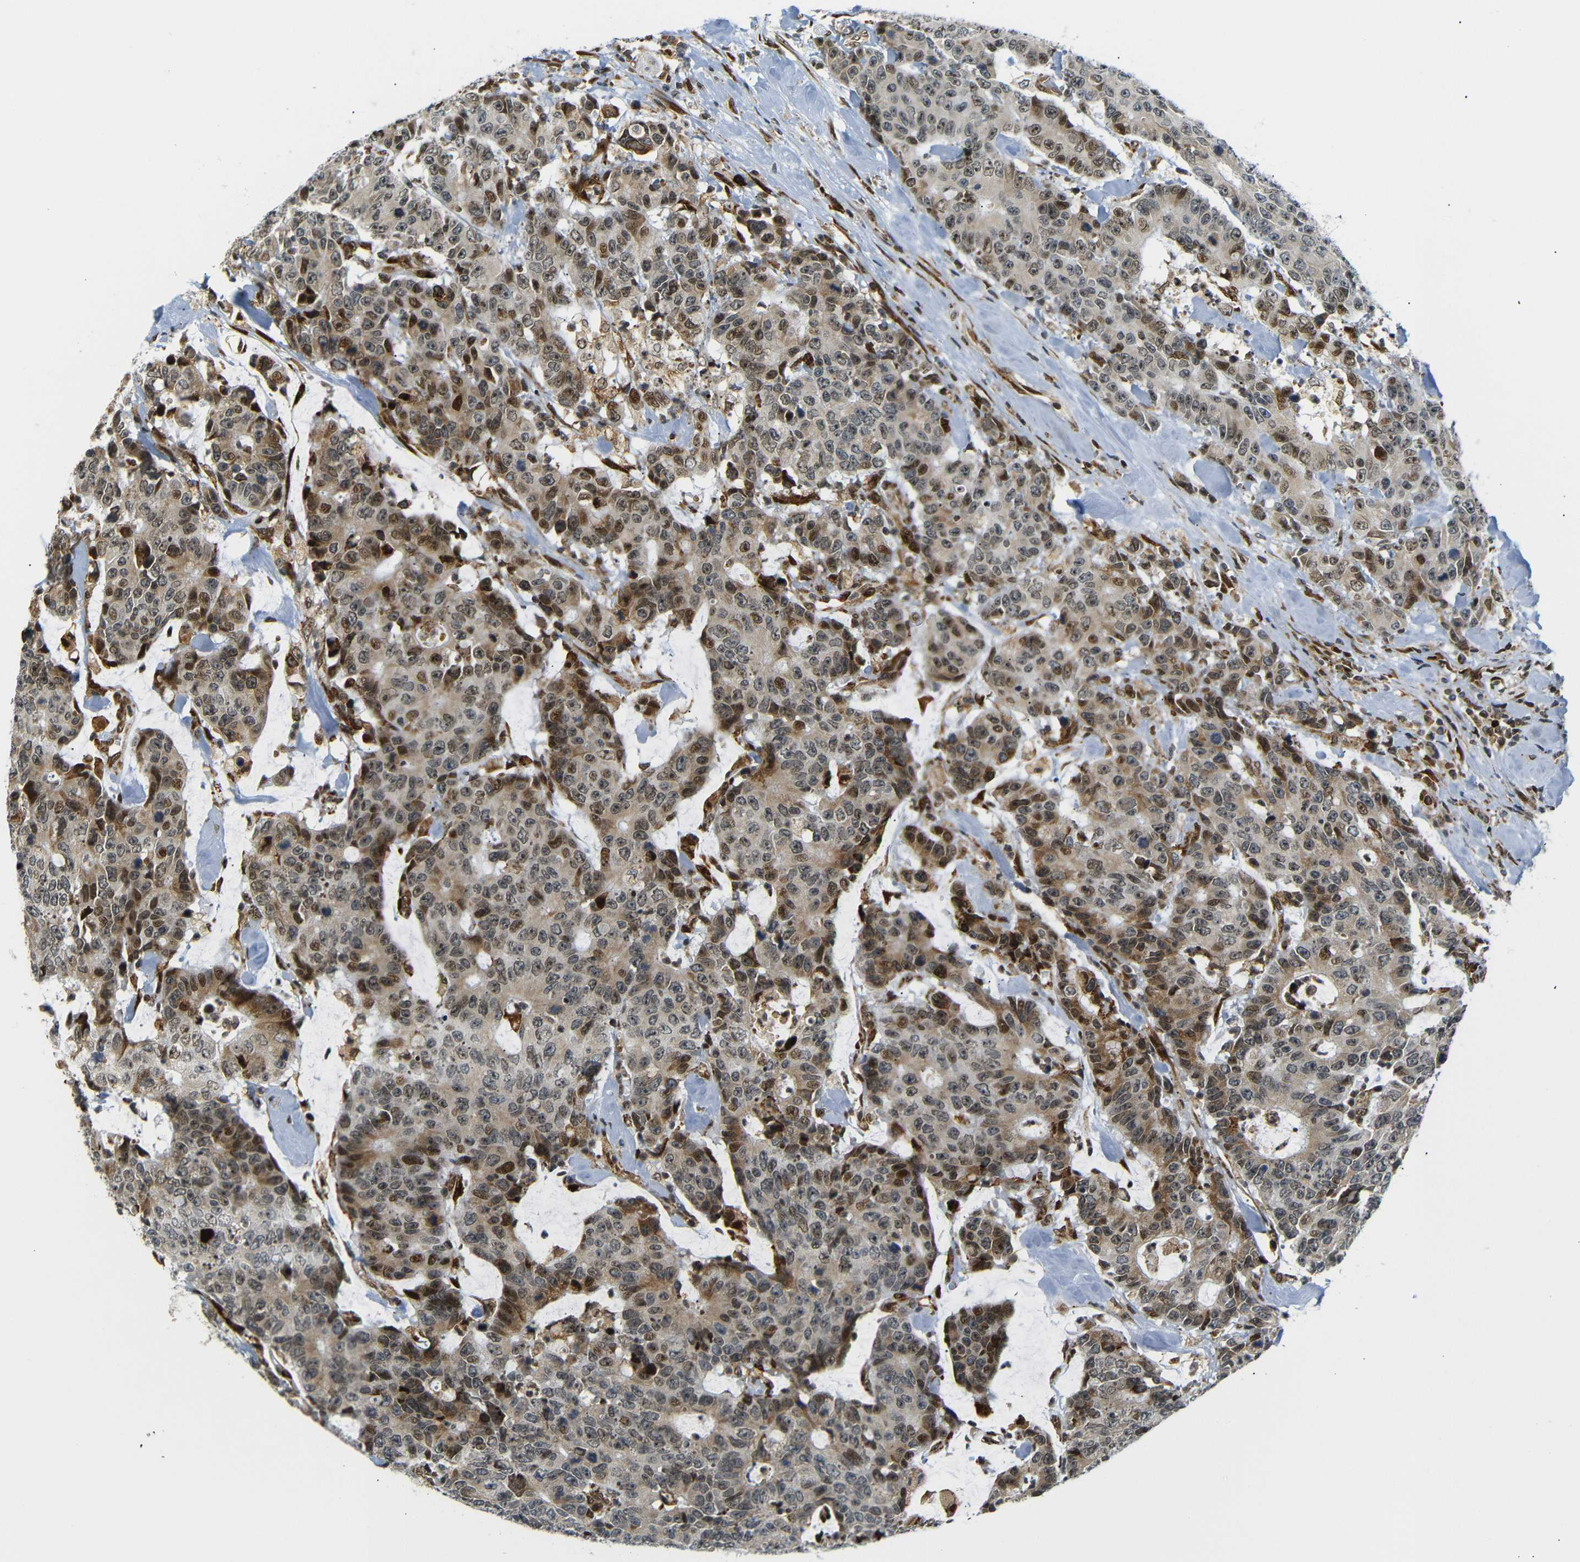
{"staining": {"intensity": "moderate", "quantity": ">75%", "location": "cytoplasmic/membranous,nuclear"}, "tissue": "colorectal cancer", "cell_type": "Tumor cells", "image_type": "cancer", "snomed": [{"axis": "morphology", "description": "Adenocarcinoma, NOS"}, {"axis": "topography", "description": "Colon"}], "caption": "Human adenocarcinoma (colorectal) stained with a brown dye exhibits moderate cytoplasmic/membranous and nuclear positive positivity in approximately >75% of tumor cells.", "gene": "SPCS2", "patient": {"sex": "female", "age": 86}}